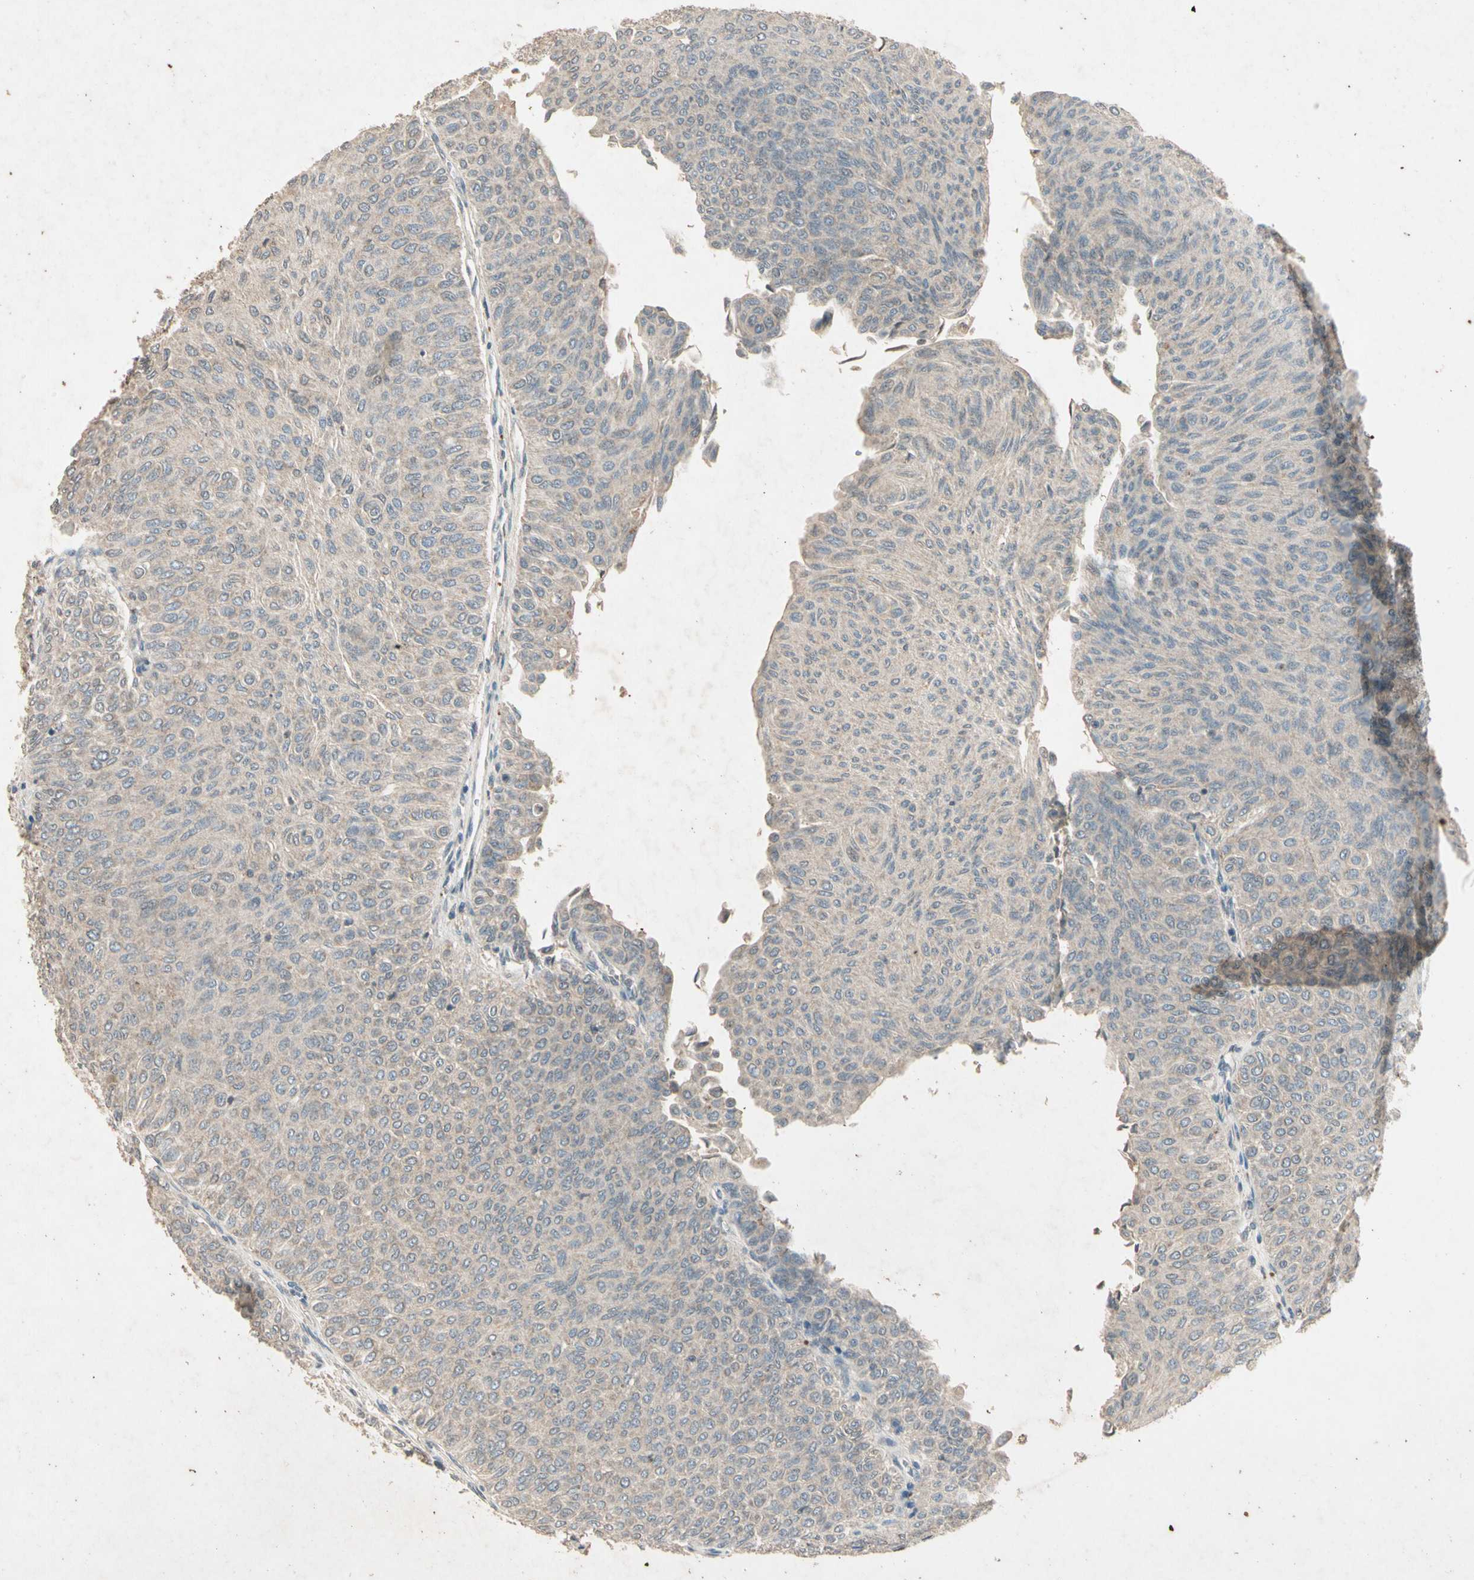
{"staining": {"intensity": "weak", "quantity": "<25%", "location": "cytoplasmic/membranous"}, "tissue": "urothelial cancer", "cell_type": "Tumor cells", "image_type": "cancer", "snomed": [{"axis": "morphology", "description": "Urothelial carcinoma, Low grade"}, {"axis": "topography", "description": "Urinary bladder"}], "caption": "There is no significant staining in tumor cells of urothelial cancer.", "gene": "GPLD1", "patient": {"sex": "male", "age": 78}}